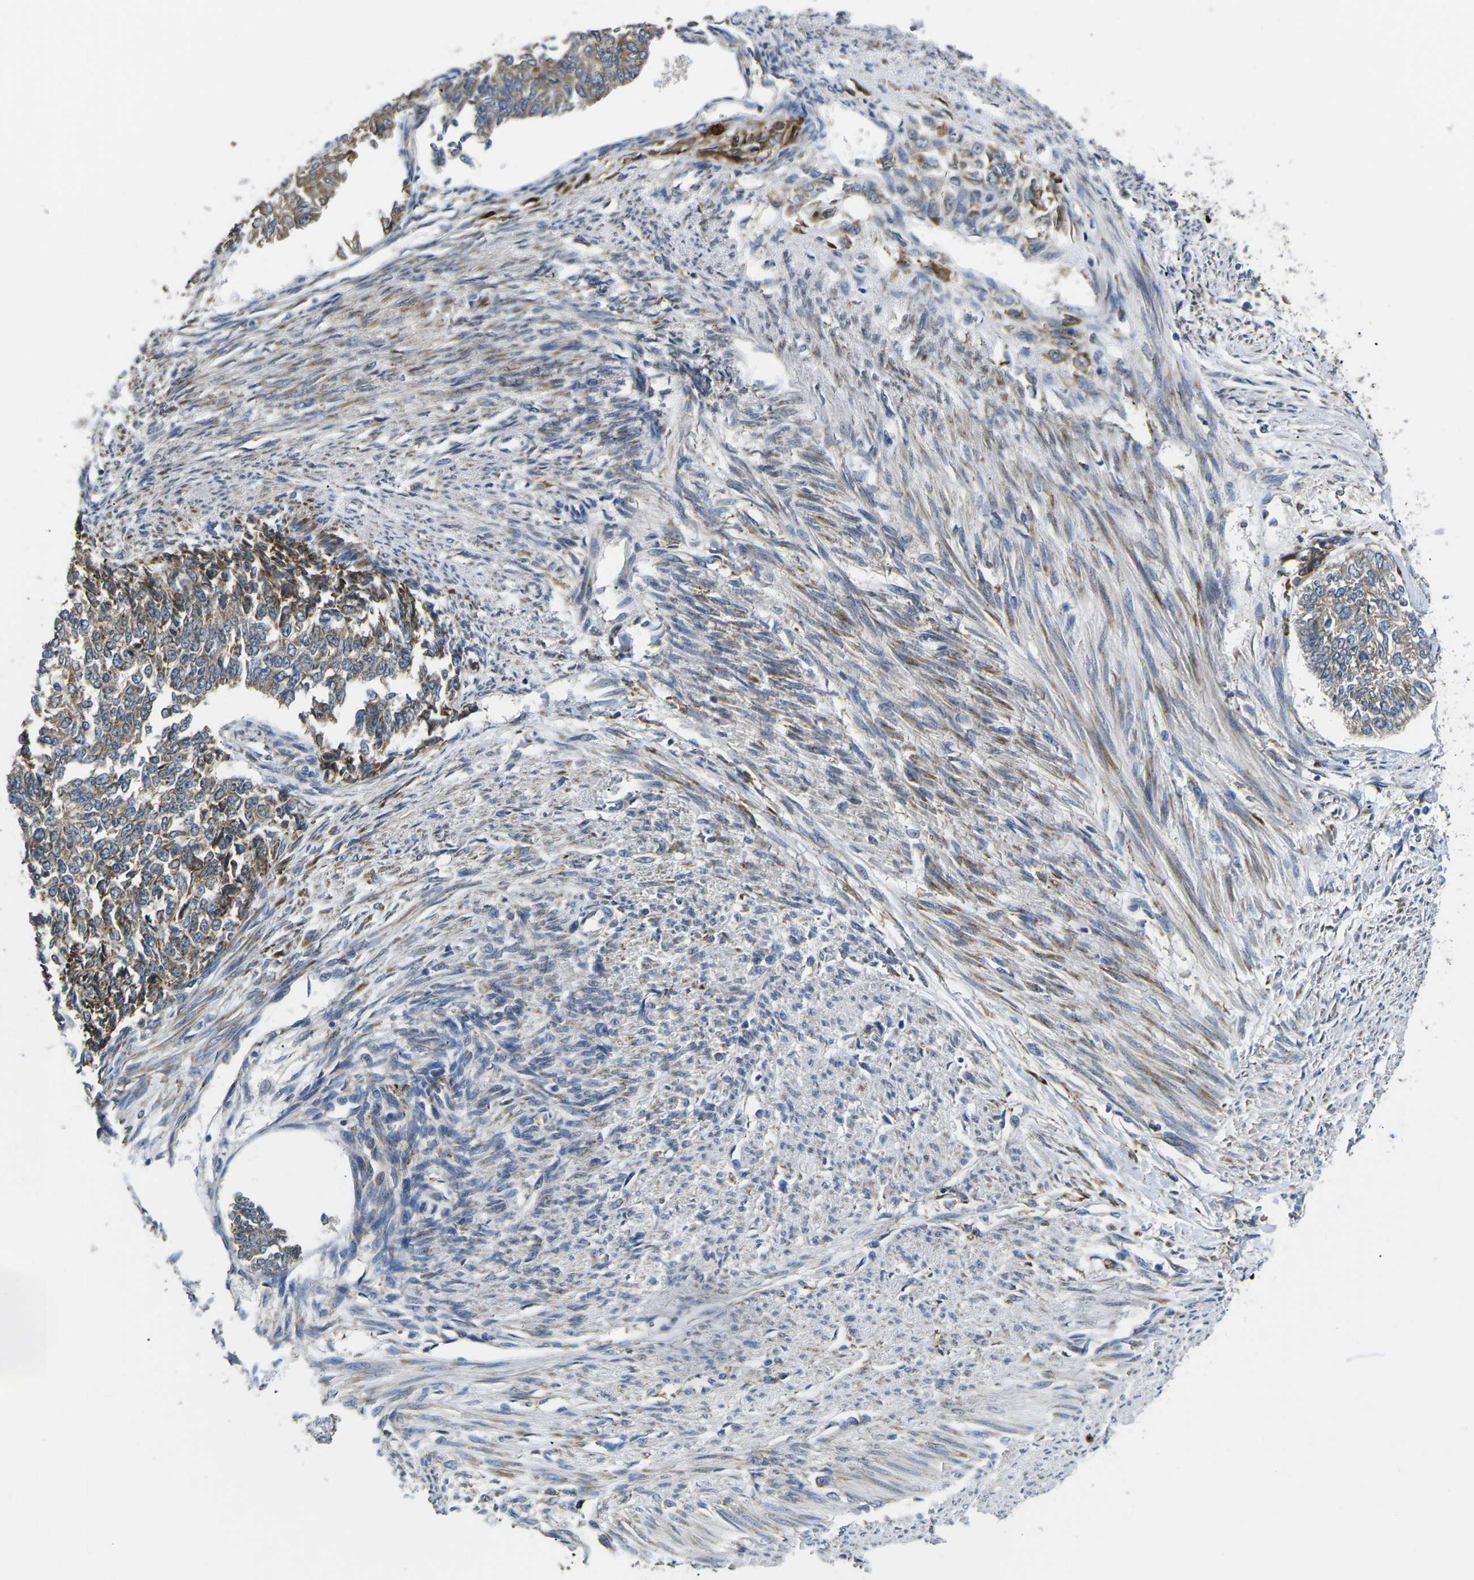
{"staining": {"intensity": "moderate", "quantity": ">75%", "location": "cytoplasmic/membranous"}, "tissue": "endometrial cancer", "cell_type": "Tumor cells", "image_type": "cancer", "snomed": [{"axis": "morphology", "description": "Adenocarcinoma, NOS"}, {"axis": "topography", "description": "Endometrium"}], "caption": "Human endometrial cancer stained with a brown dye reveals moderate cytoplasmic/membranous positive expression in approximately >75% of tumor cells.", "gene": "PDZD8", "patient": {"sex": "female", "age": 32}}